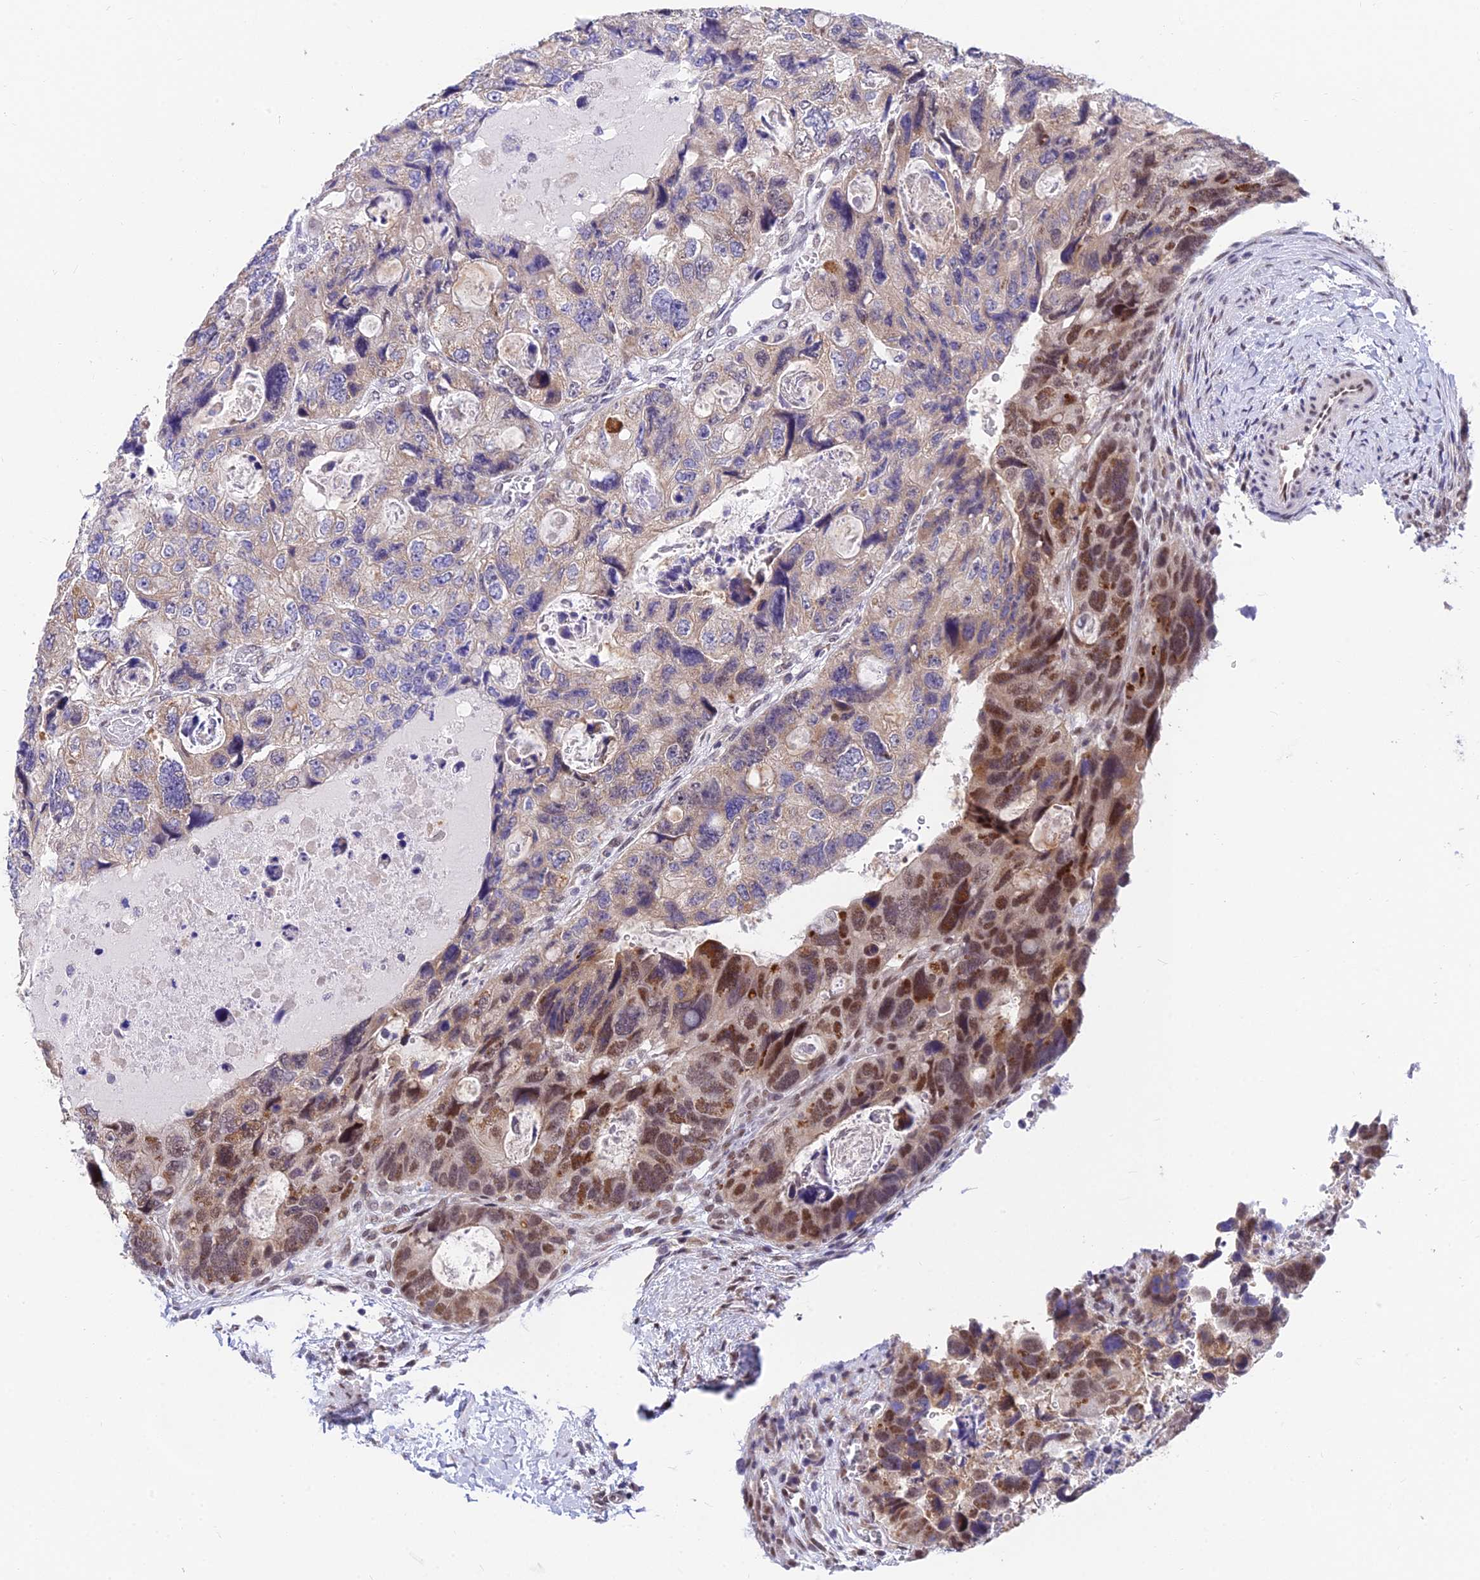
{"staining": {"intensity": "moderate", "quantity": "25%-75%", "location": "nuclear"}, "tissue": "colorectal cancer", "cell_type": "Tumor cells", "image_type": "cancer", "snomed": [{"axis": "morphology", "description": "Adenocarcinoma, NOS"}, {"axis": "topography", "description": "Rectum"}], "caption": "This is a photomicrograph of immunohistochemistry staining of colorectal adenocarcinoma, which shows moderate staining in the nuclear of tumor cells.", "gene": "C2orf49", "patient": {"sex": "male", "age": 59}}